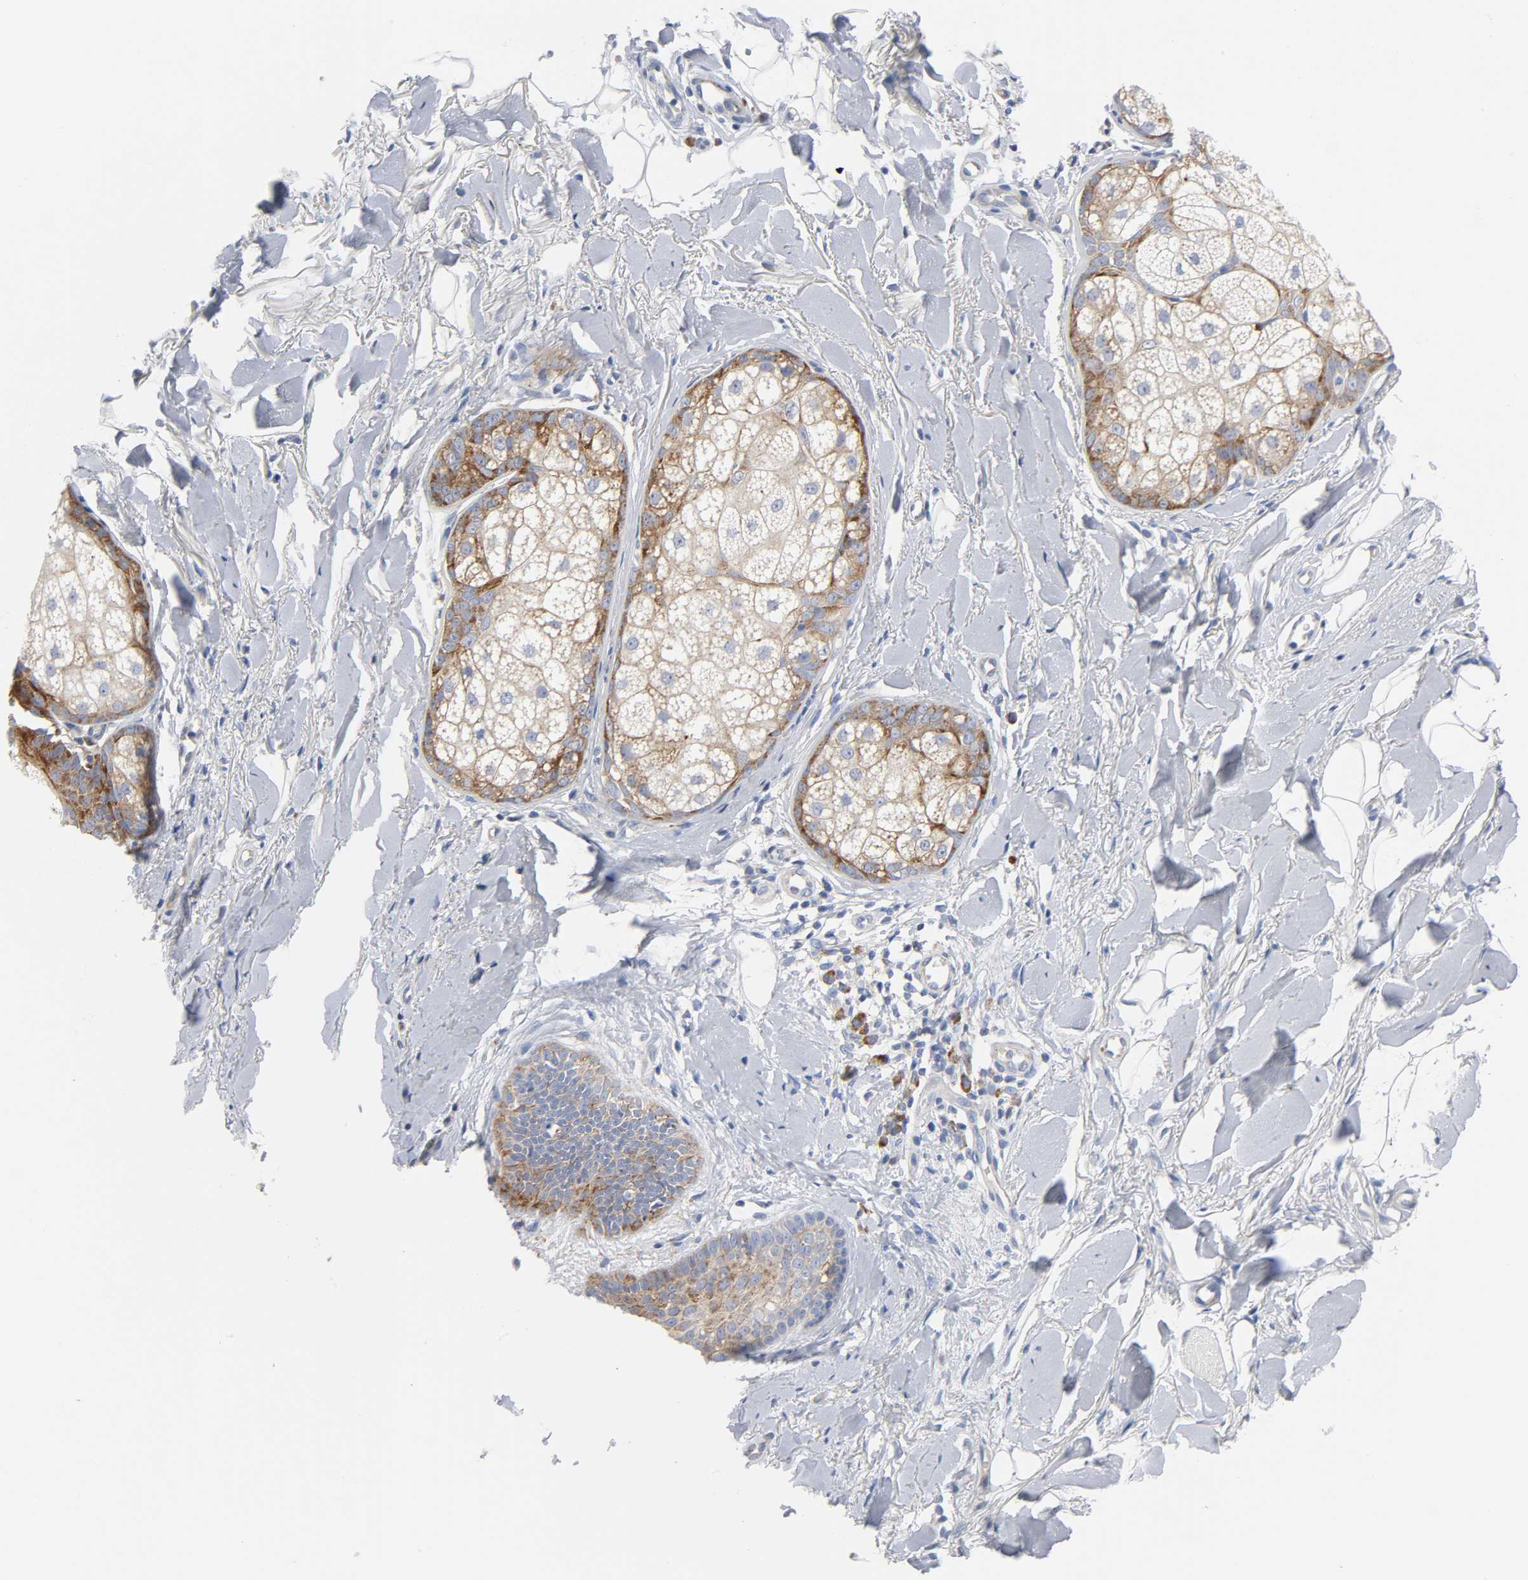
{"staining": {"intensity": "moderate", "quantity": ">75%", "location": "cytoplasmic/membranous"}, "tissue": "skin cancer", "cell_type": "Tumor cells", "image_type": "cancer", "snomed": [{"axis": "morphology", "description": "Normal tissue, NOS"}, {"axis": "morphology", "description": "Basal cell carcinoma"}, {"axis": "topography", "description": "Skin"}], "caption": "Immunohistochemical staining of human skin basal cell carcinoma shows medium levels of moderate cytoplasmic/membranous protein positivity in about >75% of tumor cells.", "gene": "REL", "patient": {"sex": "female", "age": 69}}